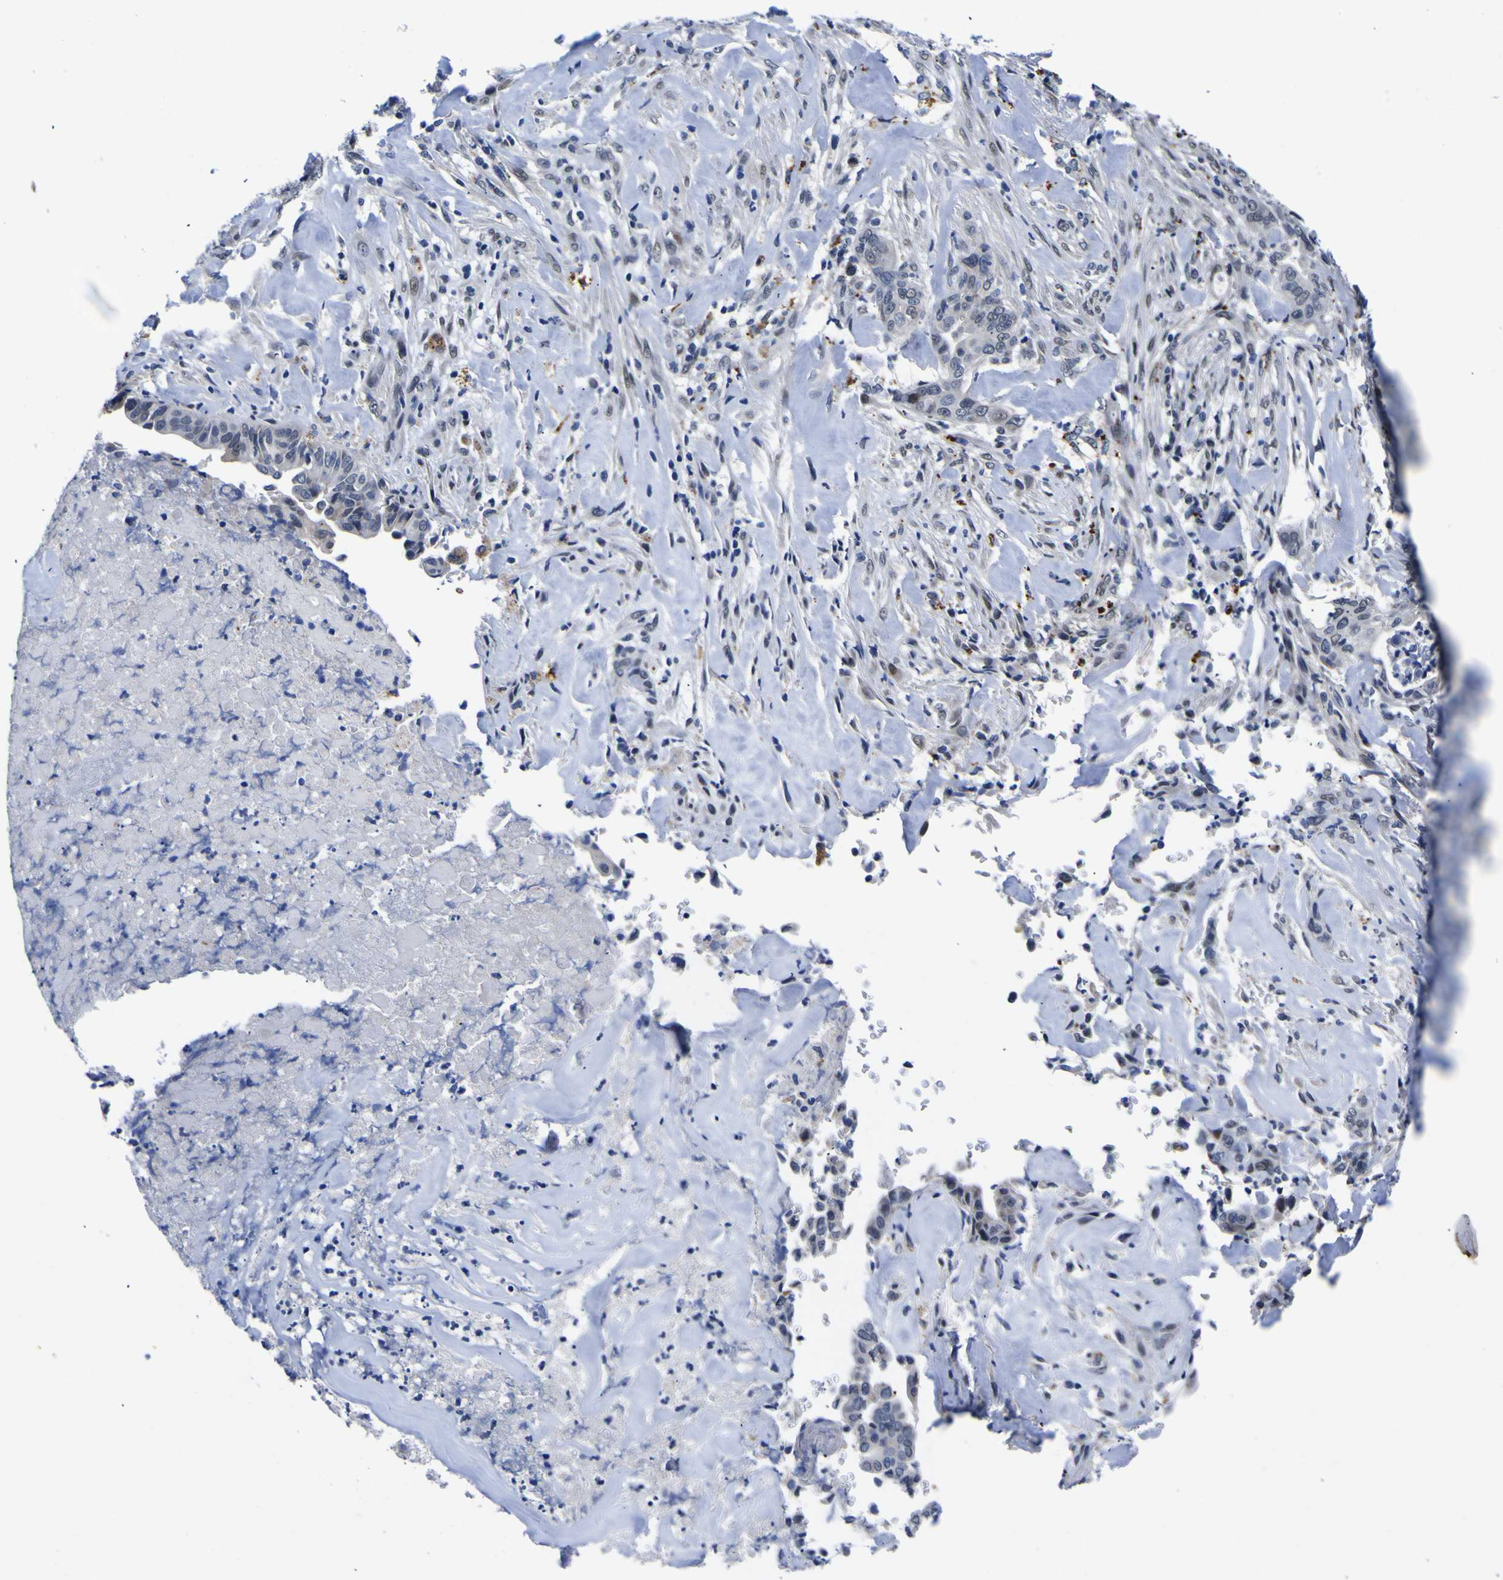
{"staining": {"intensity": "negative", "quantity": "none", "location": "none"}, "tissue": "liver cancer", "cell_type": "Tumor cells", "image_type": "cancer", "snomed": [{"axis": "morphology", "description": "Cholangiocarcinoma"}, {"axis": "topography", "description": "Liver"}], "caption": "High power microscopy histopathology image of an immunohistochemistry photomicrograph of liver cholangiocarcinoma, revealing no significant positivity in tumor cells. Brightfield microscopy of immunohistochemistry stained with DAB (brown) and hematoxylin (blue), captured at high magnification.", "gene": "IGFLR1", "patient": {"sex": "female", "age": 67}}